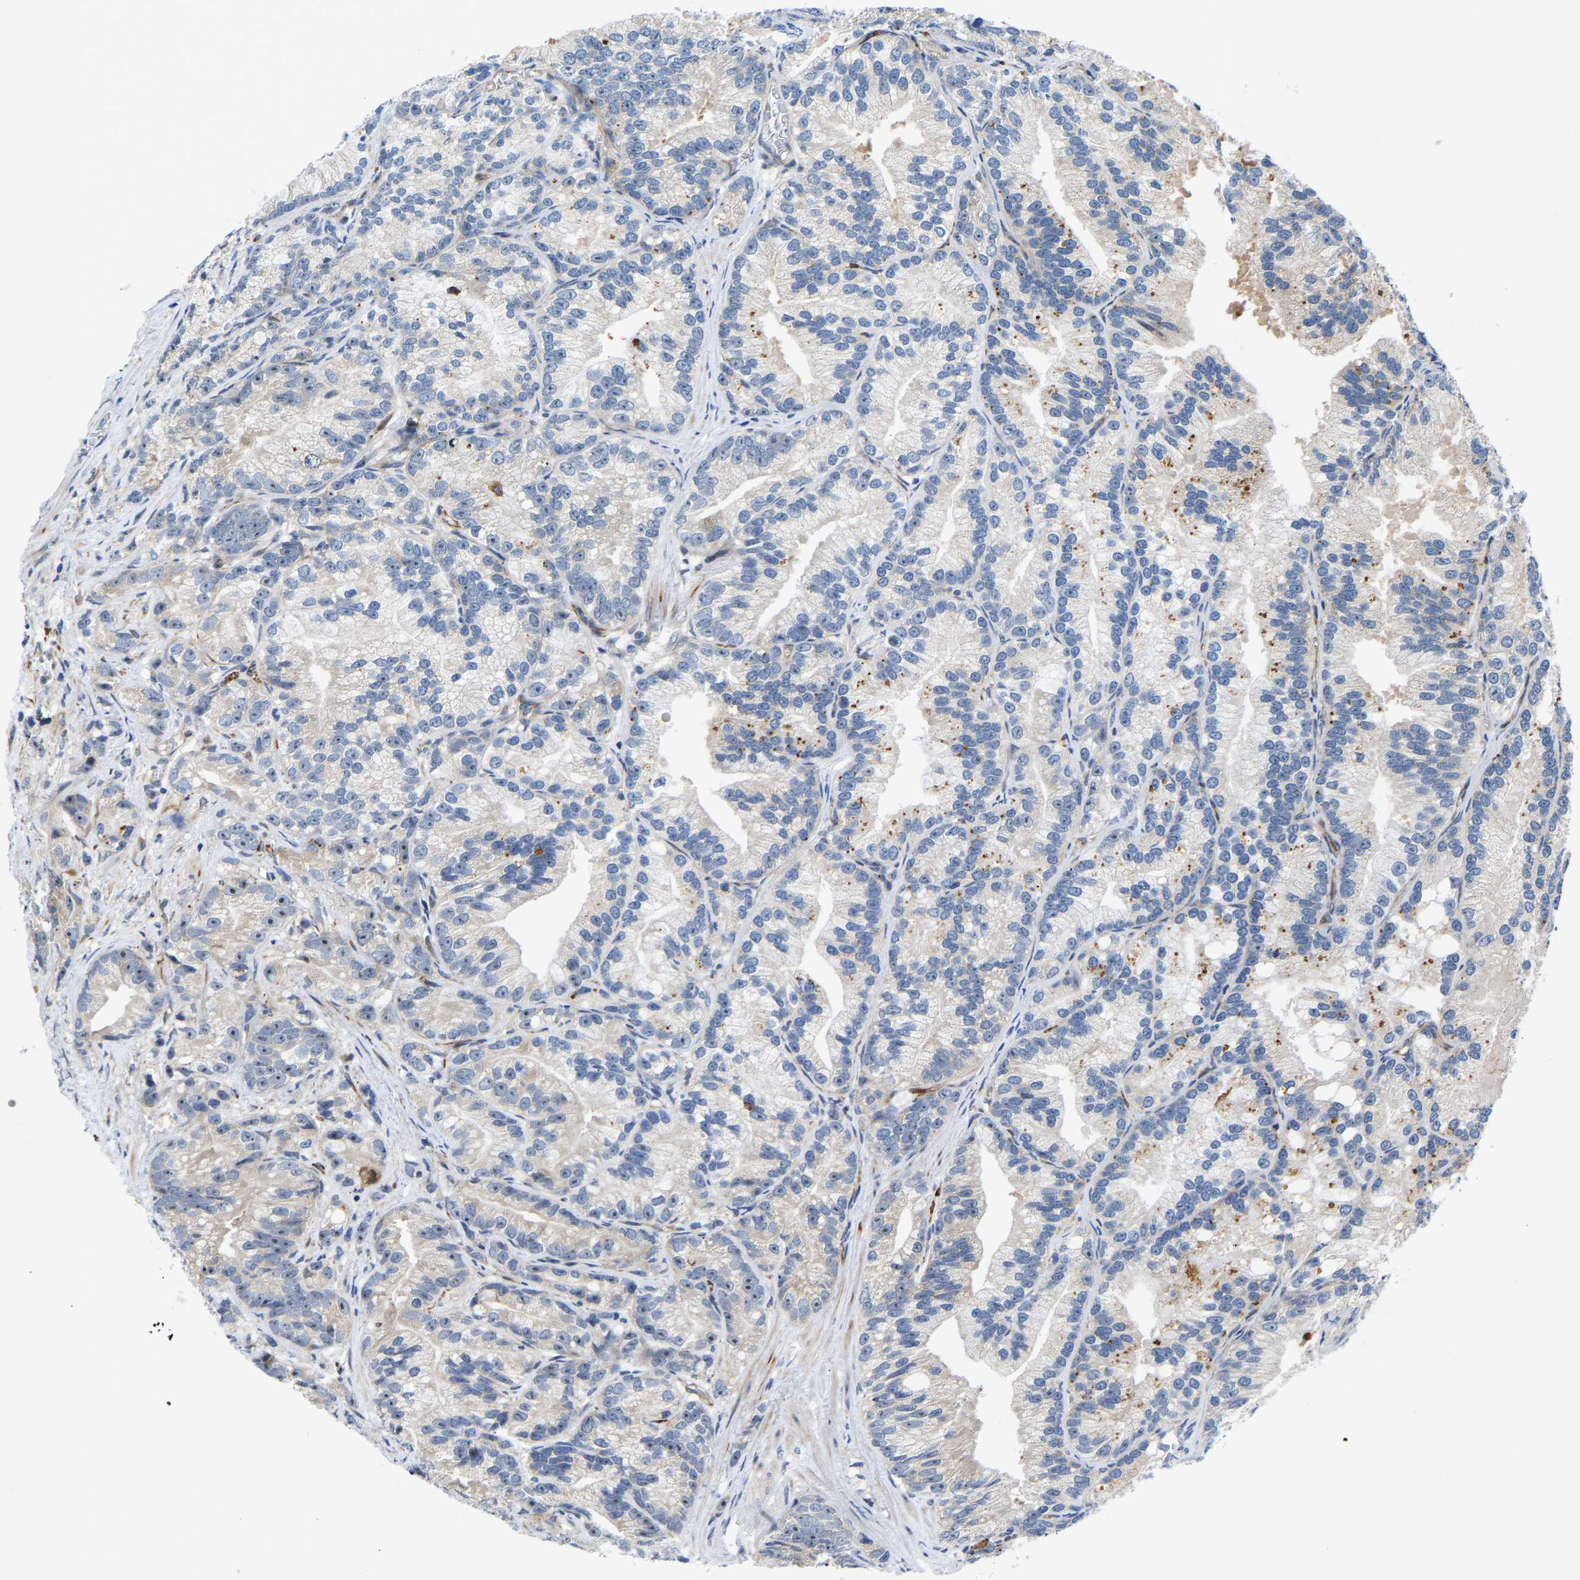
{"staining": {"intensity": "weak", "quantity": "<25%", "location": "nuclear"}, "tissue": "prostate cancer", "cell_type": "Tumor cells", "image_type": "cancer", "snomed": [{"axis": "morphology", "description": "Adenocarcinoma, Low grade"}, {"axis": "topography", "description": "Prostate"}], "caption": "Immunohistochemical staining of human adenocarcinoma (low-grade) (prostate) shows no significant staining in tumor cells.", "gene": "RESF1", "patient": {"sex": "male", "age": 89}}